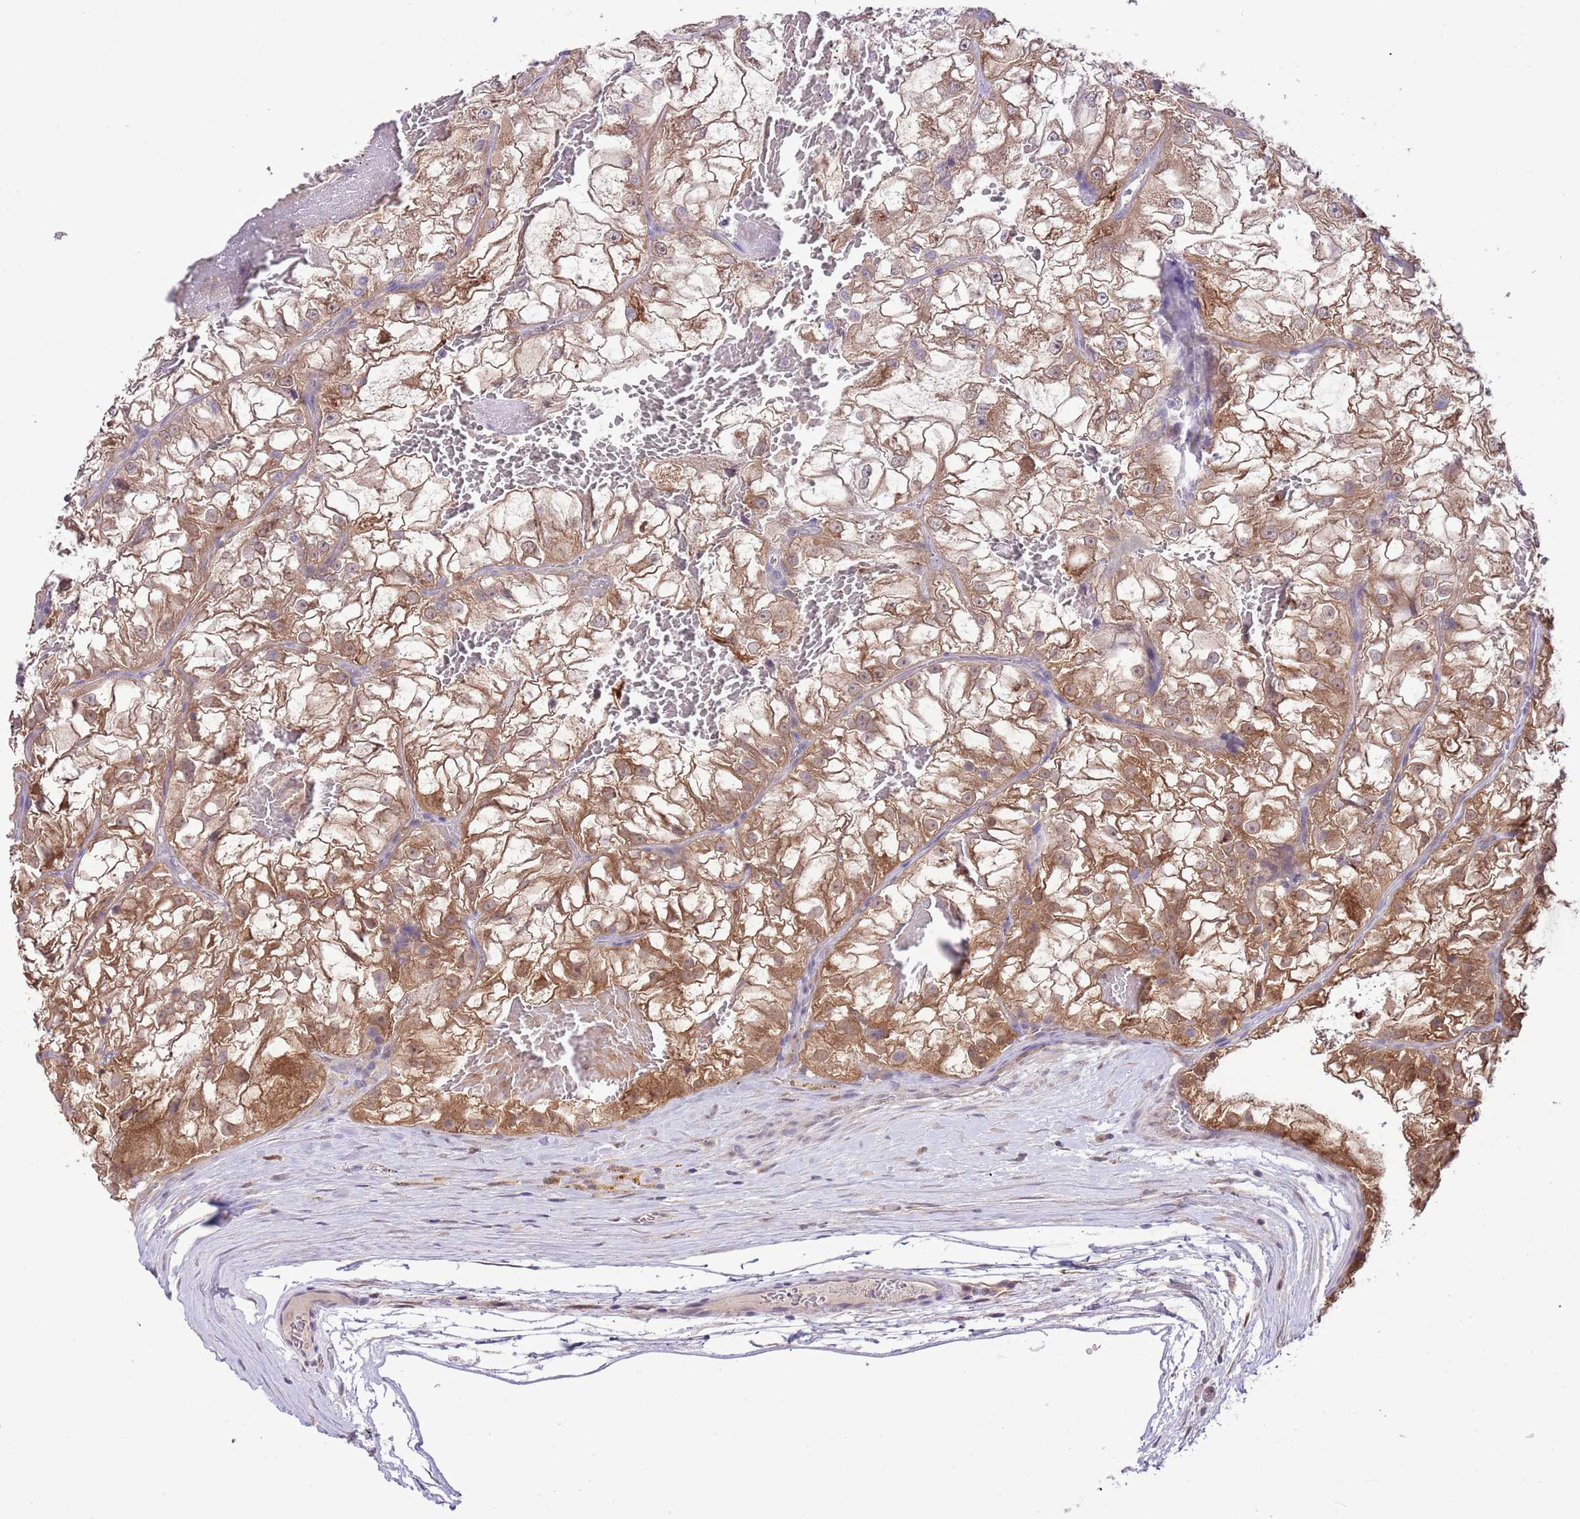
{"staining": {"intensity": "moderate", "quantity": ">75%", "location": "cytoplasmic/membranous"}, "tissue": "renal cancer", "cell_type": "Tumor cells", "image_type": "cancer", "snomed": [{"axis": "morphology", "description": "Adenocarcinoma, NOS"}, {"axis": "topography", "description": "Kidney"}], "caption": "A photomicrograph showing moderate cytoplasmic/membranous positivity in about >75% of tumor cells in adenocarcinoma (renal), as visualized by brown immunohistochemical staining.", "gene": "GALK2", "patient": {"sex": "female", "age": 72}}